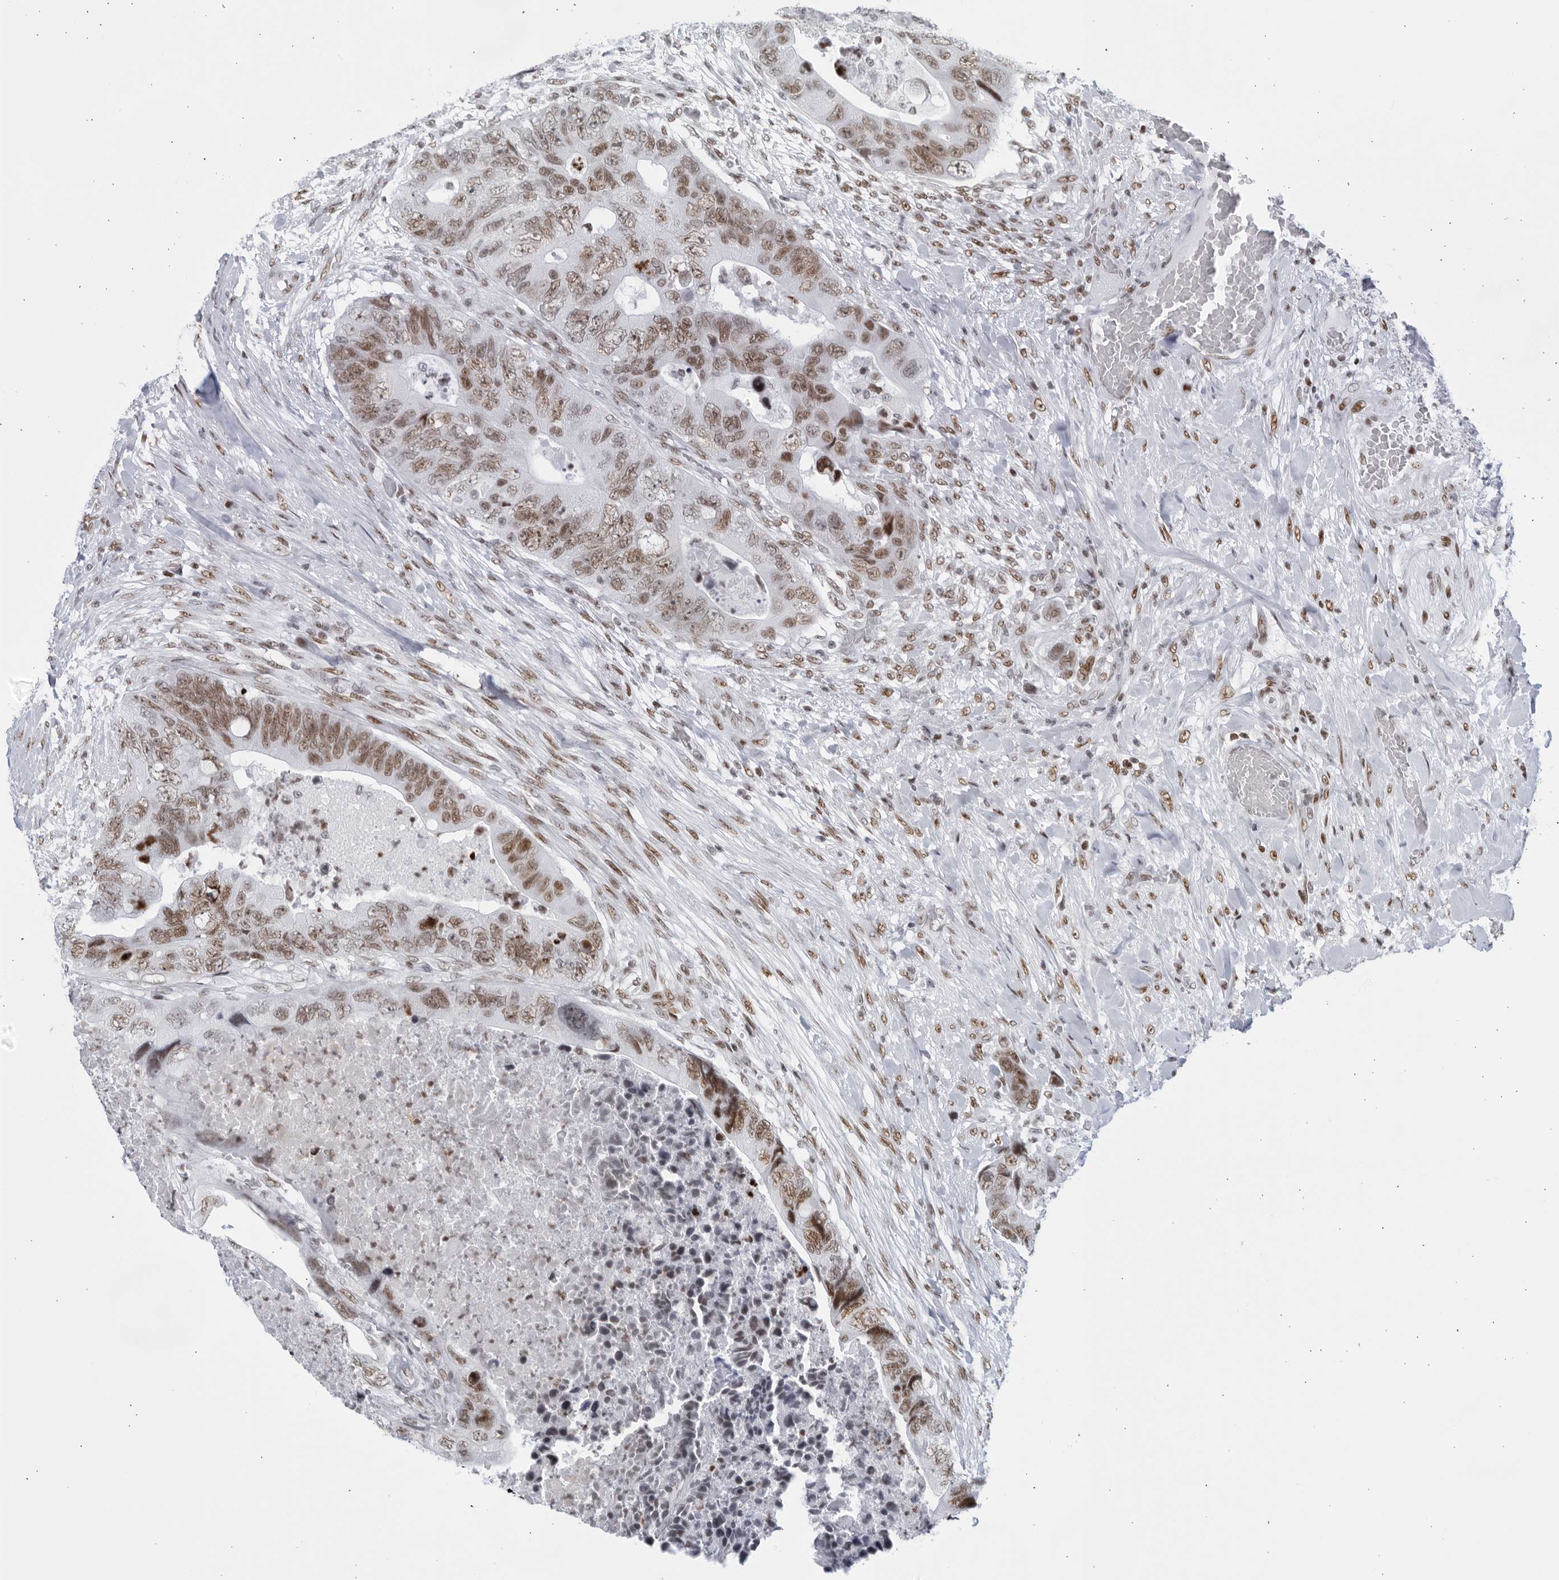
{"staining": {"intensity": "moderate", "quantity": ">75%", "location": "nuclear"}, "tissue": "colorectal cancer", "cell_type": "Tumor cells", "image_type": "cancer", "snomed": [{"axis": "morphology", "description": "Adenocarcinoma, NOS"}, {"axis": "topography", "description": "Rectum"}], "caption": "Immunohistochemistry (IHC) micrograph of human colorectal cancer (adenocarcinoma) stained for a protein (brown), which exhibits medium levels of moderate nuclear expression in about >75% of tumor cells.", "gene": "HP1BP3", "patient": {"sex": "male", "age": 63}}